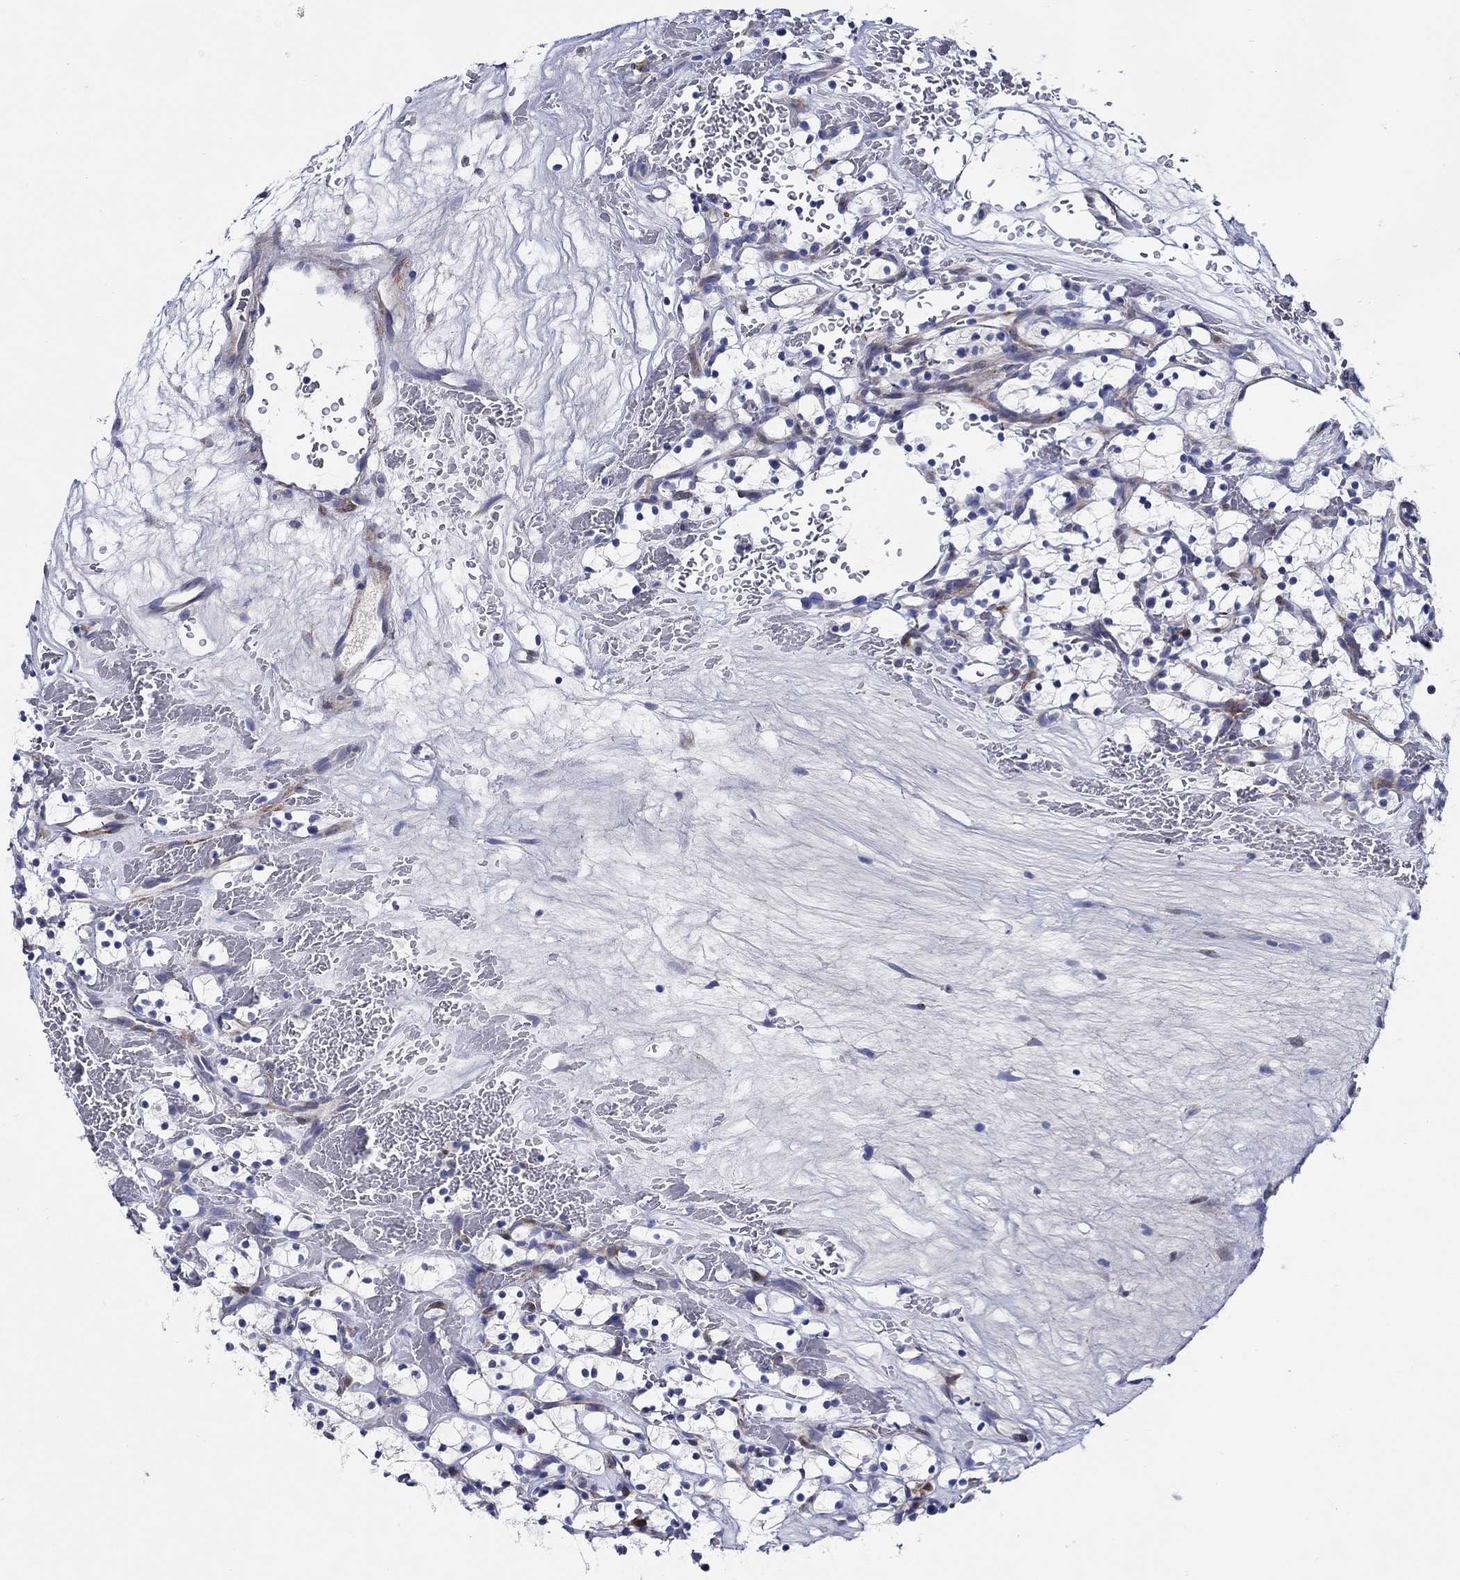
{"staining": {"intensity": "negative", "quantity": "none", "location": "none"}, "tissue": "renal cancer", "cell_type": "Tumor cells", "image_type": "cancer", "snomed": [{"axis": "morphology", "description": "Adenocarcinoma, NOS"}, {"axis": "topography", "description": "Kidney"}], "caption": "This is an immunohistochemistry (IHC) image of human renal cancer. There is no staining in tumor cells.", "gene": "MC2R", "patient": {"sex": "female", "age": 64}}